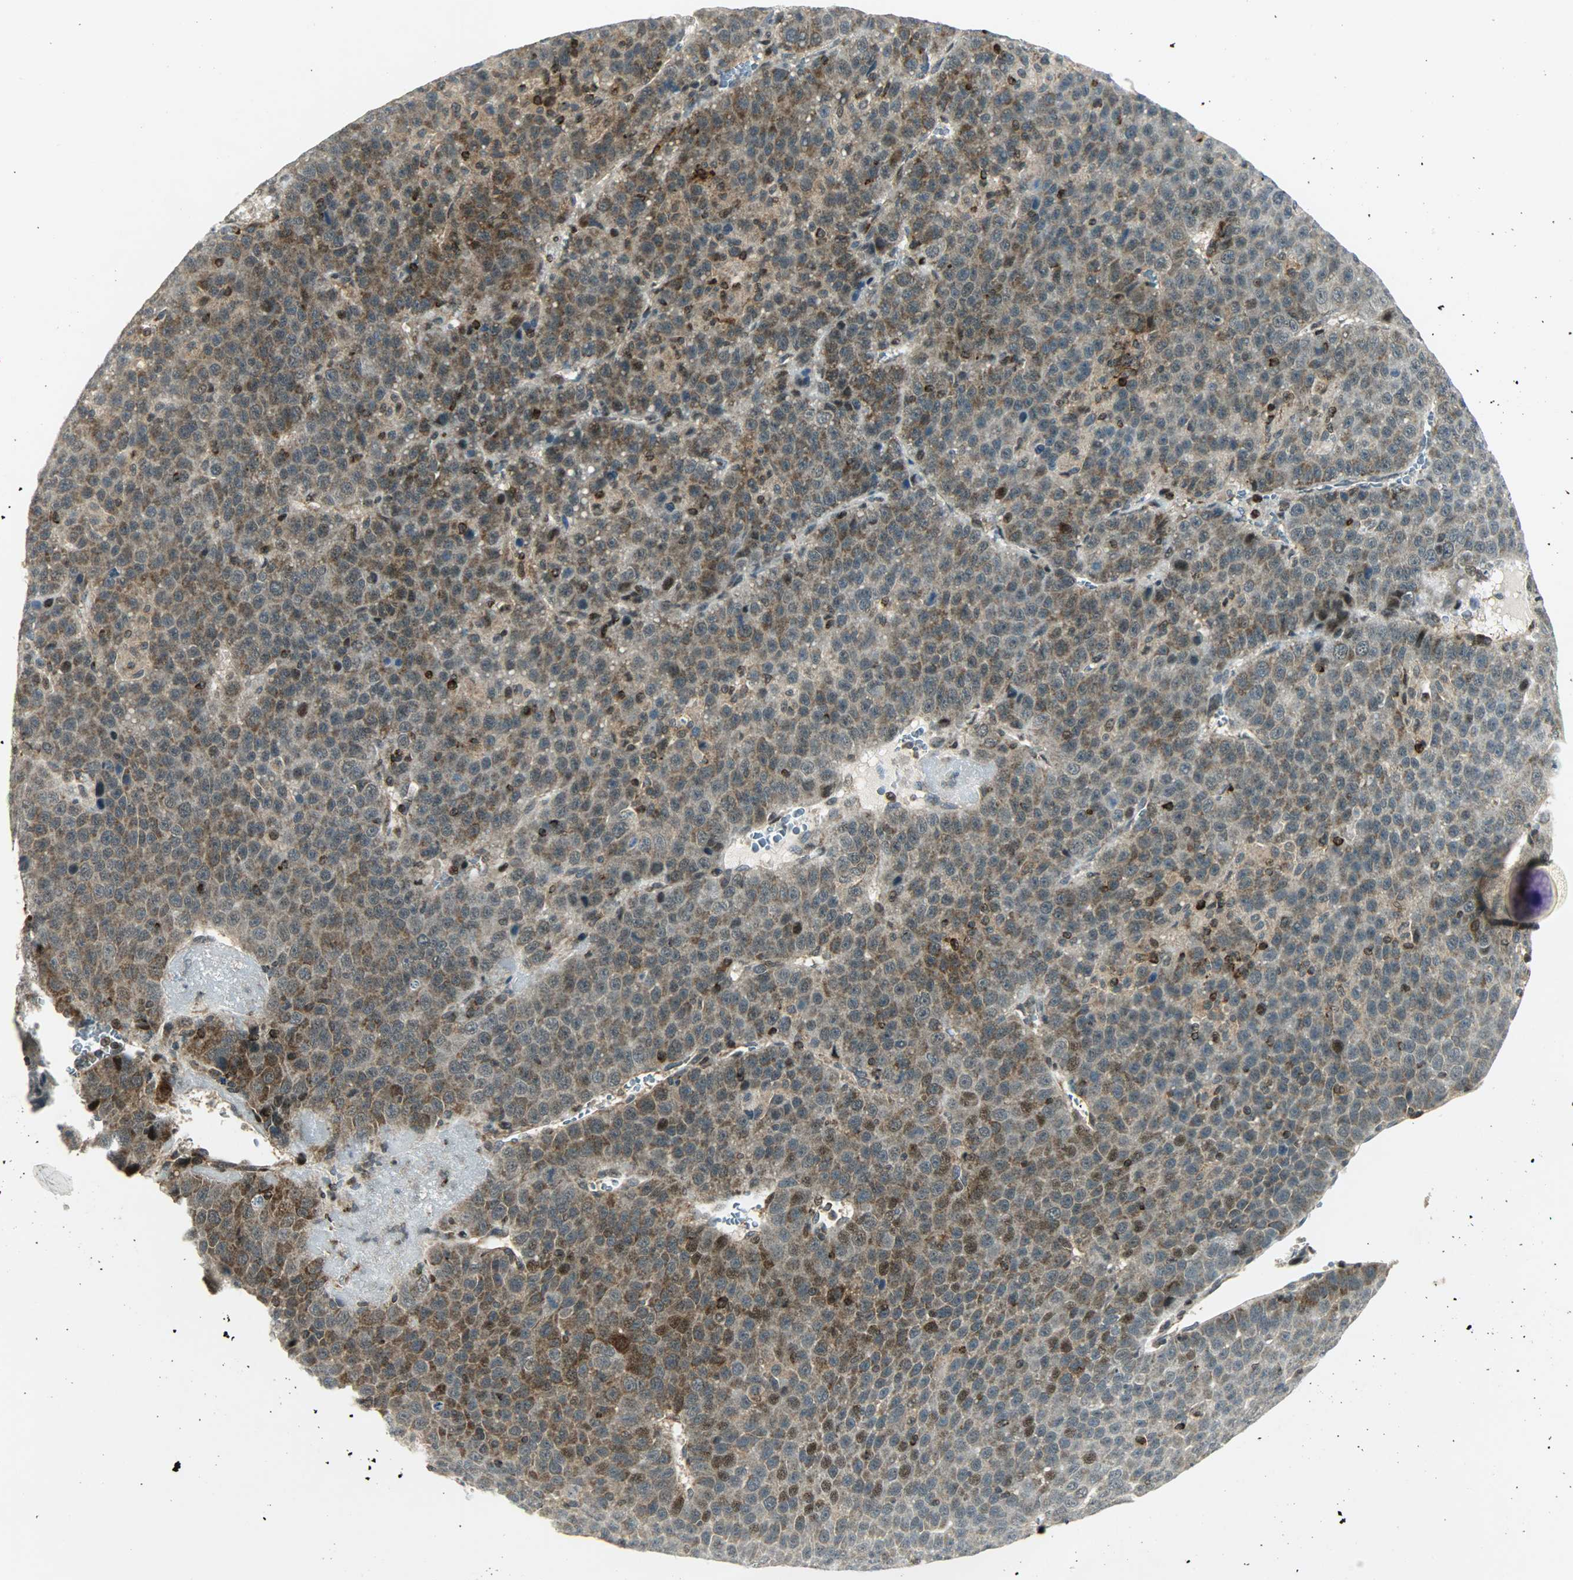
{"staining": {"intensity": "moderate", "quantity": ">75%", "location": "cytoplasmic/membranous,nuclear"}, "tissue": "liver cancer", "cell_type": "Tumor cells", "image_type": "cancer", "snomed": [{"axis": "morphology", "description": "Carcinoma, Hepatocellular, NOS"}, {"axis": "topography", "description": "Liver"}], "caption": "Liver hepatocellular carcinoma stained for a protein displays moderate cytoplasmic/membranous and nuclear positivity in tumor cells.", "gene": "IL15", "patient": {"sex": "female", "age": 53}}